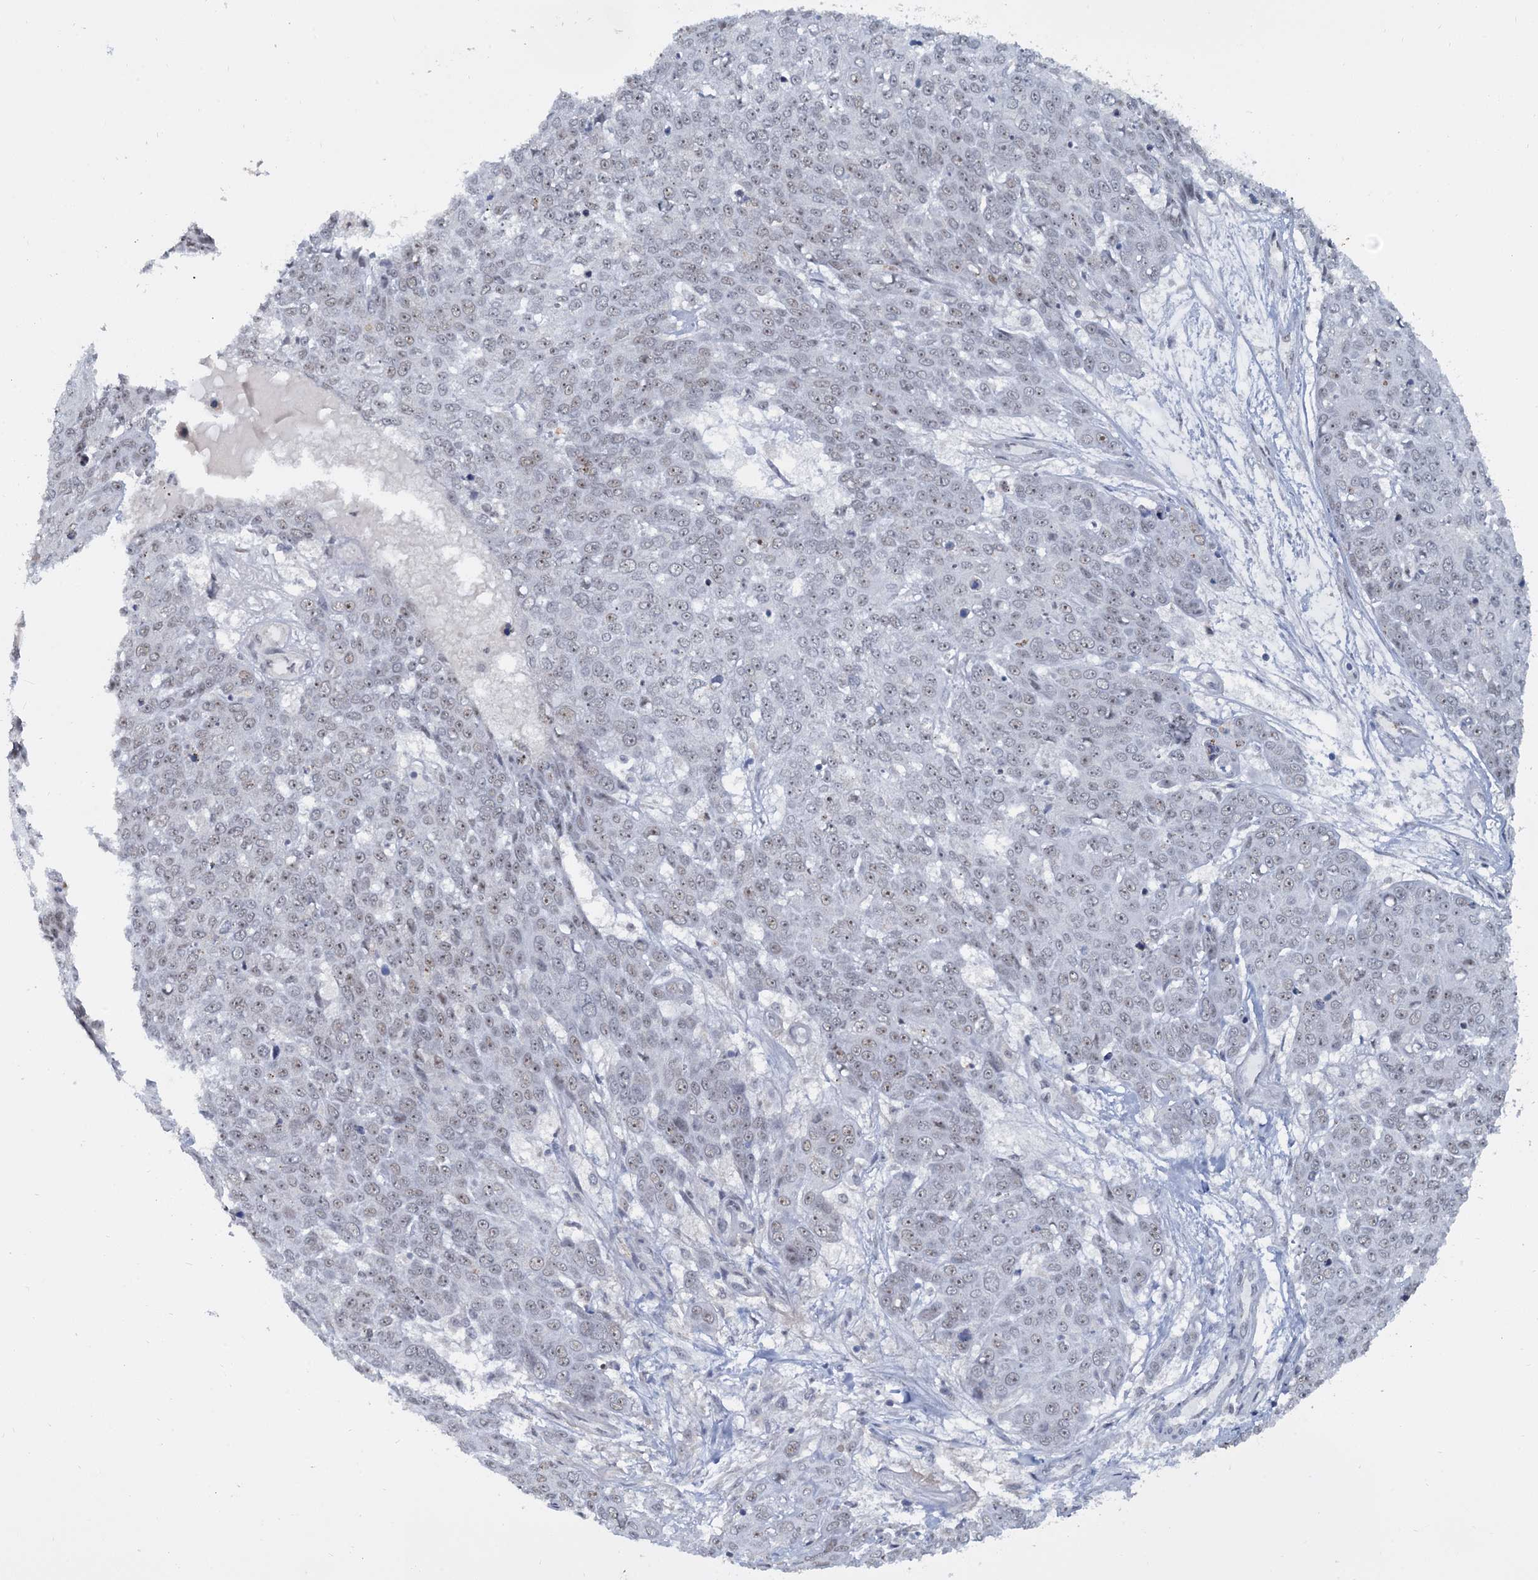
{"staining": {"intensity": "negative", "quantity": "none", "location": "none"}, "tissue": "skin cancer", "cell_type": "Tumor cells", "image_type": "cancer", "snomed": [{"axis": "morphology", "description": "Squamous cell carcinoma, NOS"}, {"axis": "topography", "description": "Skin"}], "caption": "A micrograph of skin squamous cell carcinoma stained for a protein demonstrates no brown staining in tumor cells. (DAB (3,3'-diaminobenzidine) immunohistochemistry (IHC) visualized using brightfield microscopy, high magnification).", "gene": "RPRD1A", "patient": {"sex": "male", "age": 71}}